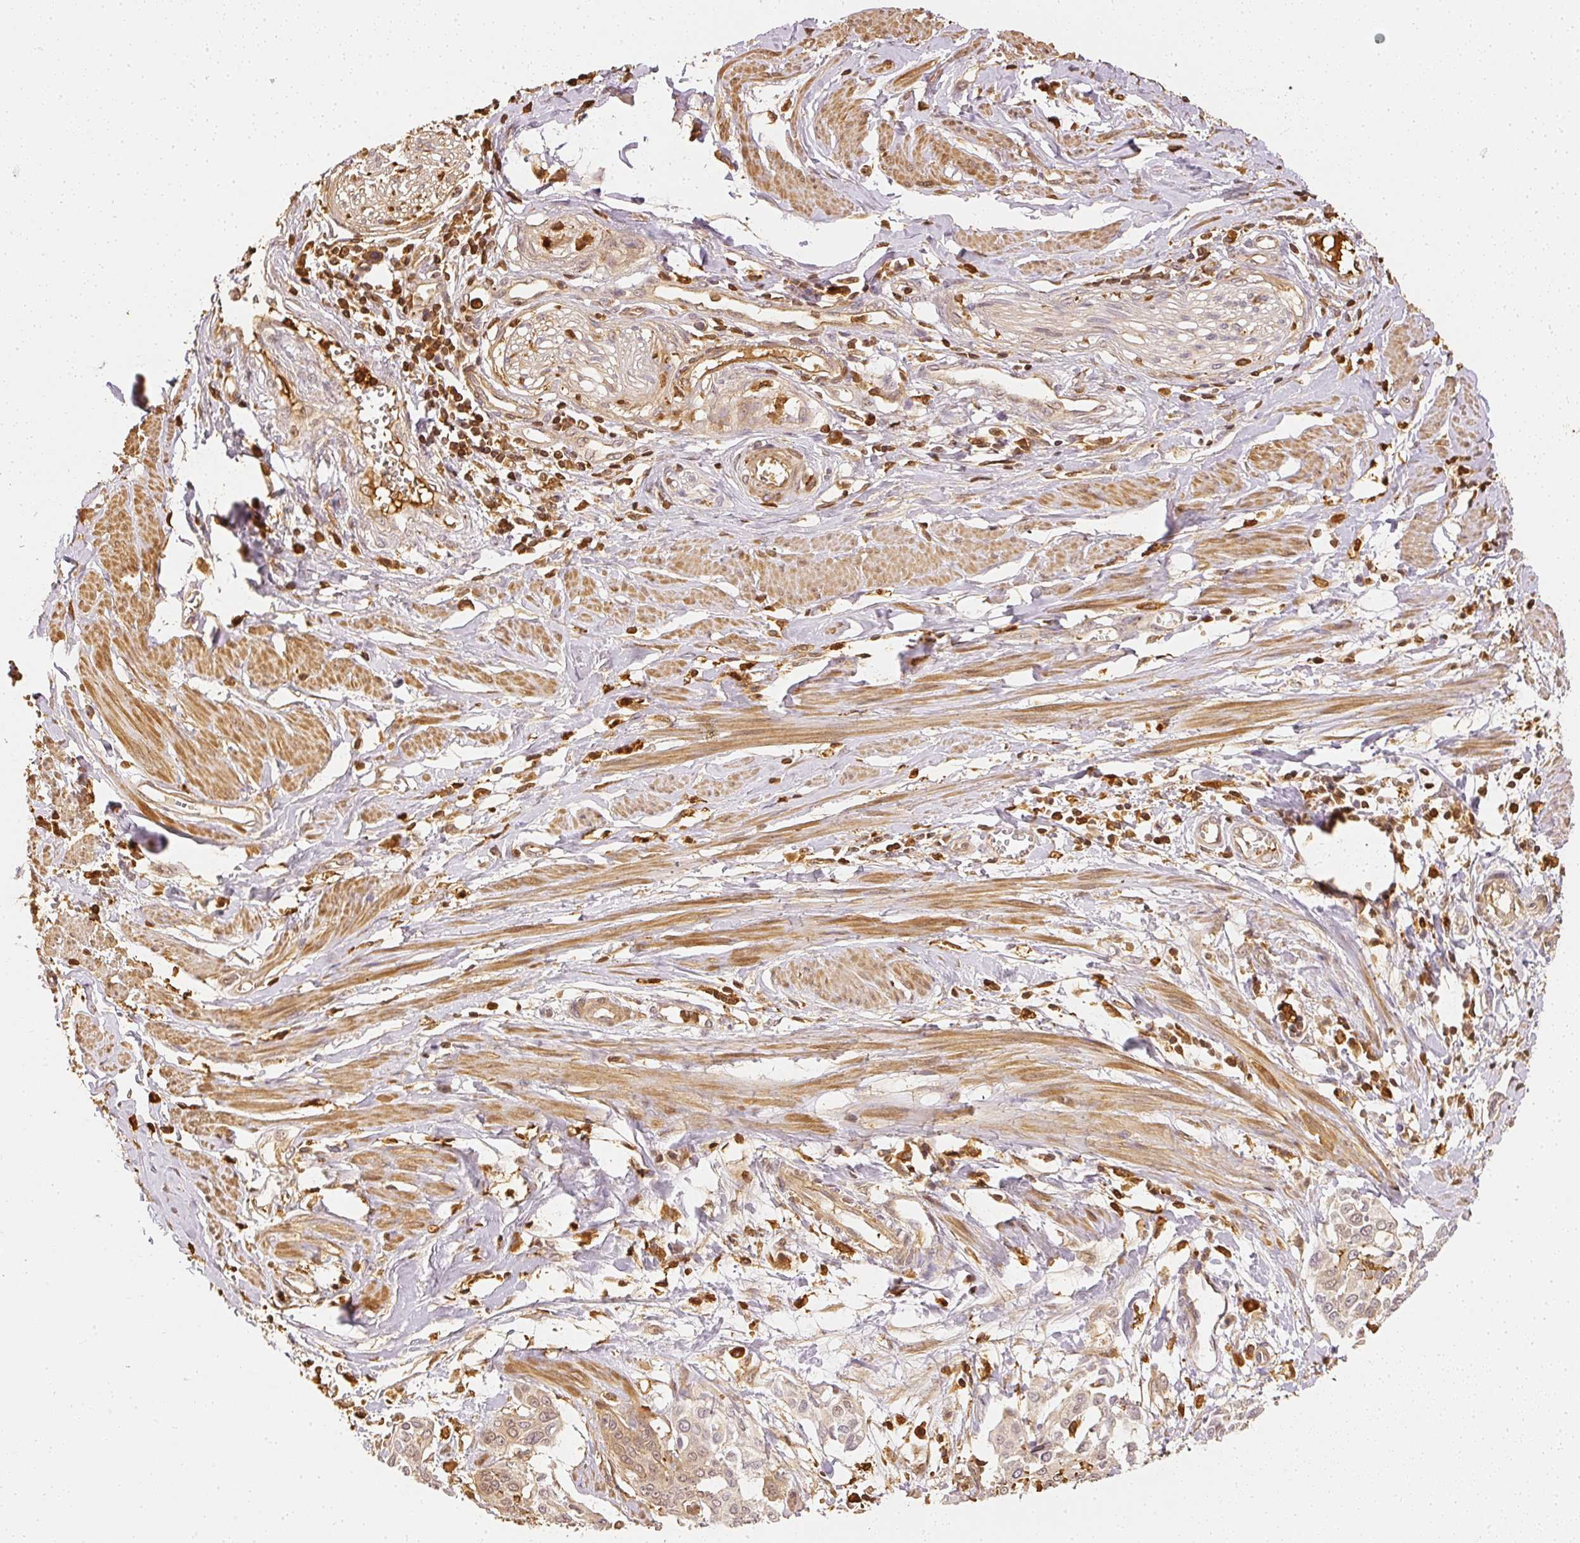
{"staining": {"intensity": "weak", "quantity": "25%-75%", "location": "cytoplasmic/membranous,nuclear"}, "tissue": "cervical cancer", "cell_type": "Tumor cells", "image_type": "cancer", "snomed": [{"axis": "morphology", "description": "Squamous cell carcinoma, NOS"}, {"axis": "topography", "description": "Cervix"}], "caption": "This image exhibits immunohistochemistry staining of human squamous cell carcinoma (cervical), with low weak cytoplasmic/membranous and nuclear expression in about 25%-75% of tumor cells.", "gene": "PFN1", "patient": {"sex": "female", "age": 44}}